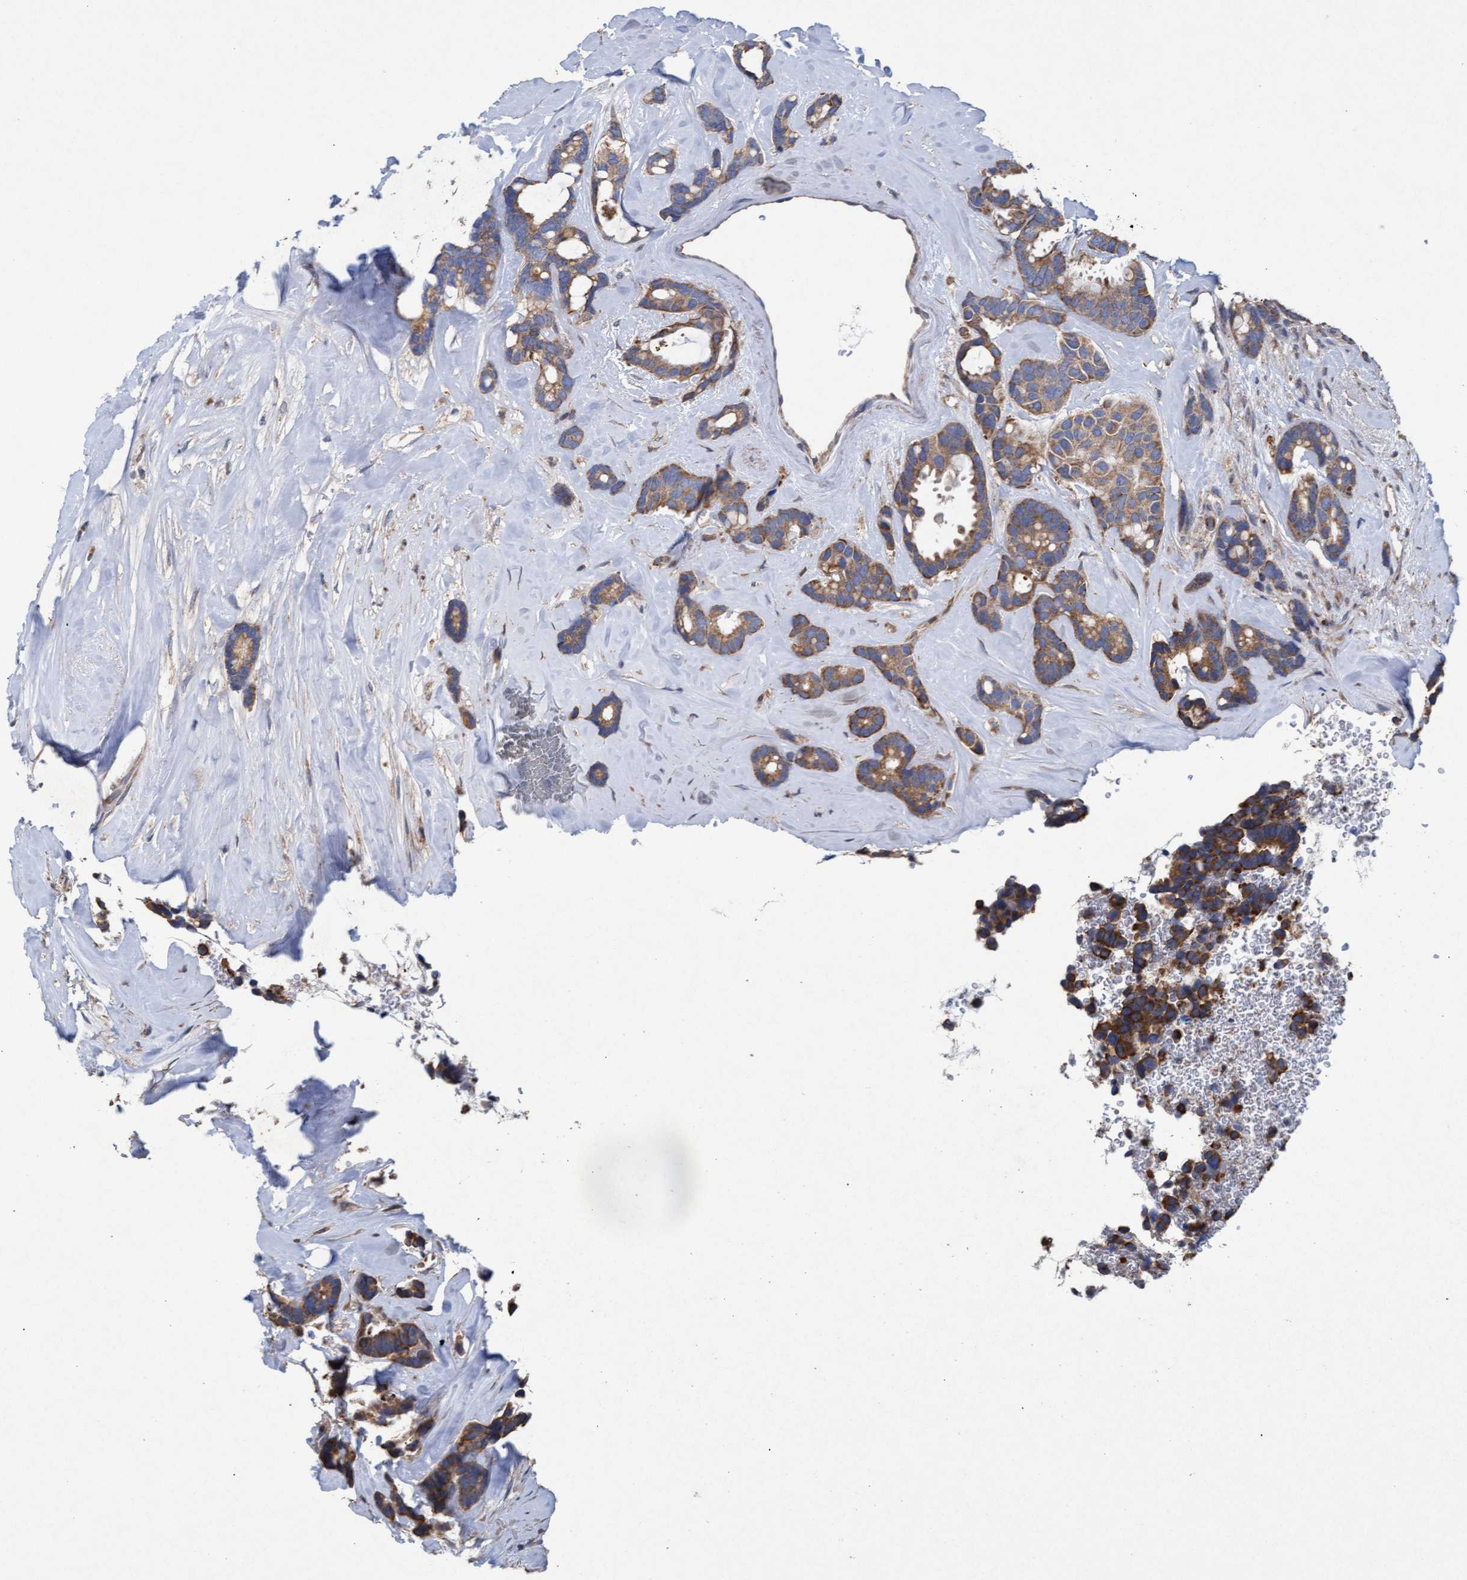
{"staining": {"intensity": "moderate", "quantity": ">75%", "location": "cytoplasmic/membranous"}, "tissue": "breast cancer", "cell_type": "Tumor cells", "image_type": "cancer", "snomed": [{"axis": "morphology", "description": "Duct carcinoma"}, {"axis": "topography", "description": "Breast"}], "caption": "Immunohistochemical staining of human breast cancer shows moderate cytoplasmic/membranous protein positivity in approximately >75% of tumor cells.", "gene": "MRPL38", "patient": {"sex": "female", "age": 87}}